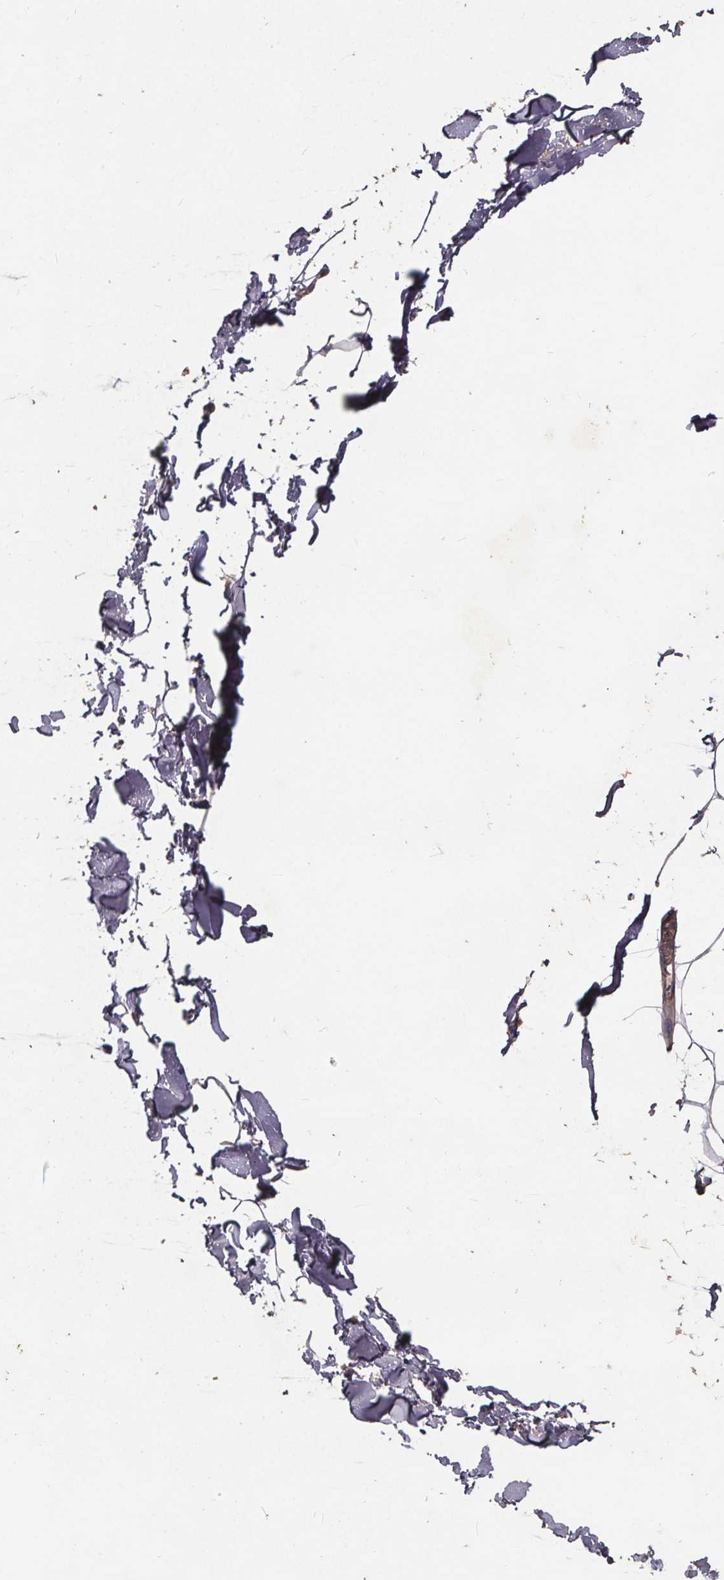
{"staining": {"intensity": "weak", "quantity": "25%-75%", "location": "cytoplasmic/membranous"}, "tissue": "breast", "cell_type": "Adipocytes", "image_type": "normal", "snomed": [{"axis": "morphology", "description": "Normal tissue, NOS"}, {"axis": "topography", "description": "Breast"}], "caption": "Breast stained with DAB (3,3'-diaminobenzidine) IHC displays low levels of weak cytoplasmic/membranous expression in about 25%-75% of adipocytes. (DAB (3,3'-diaminobenzidine) IHC with brightfield microscopy, high magnification).", "gene": "YME1L1", "patient": {"sex": "female", "age": 32}}